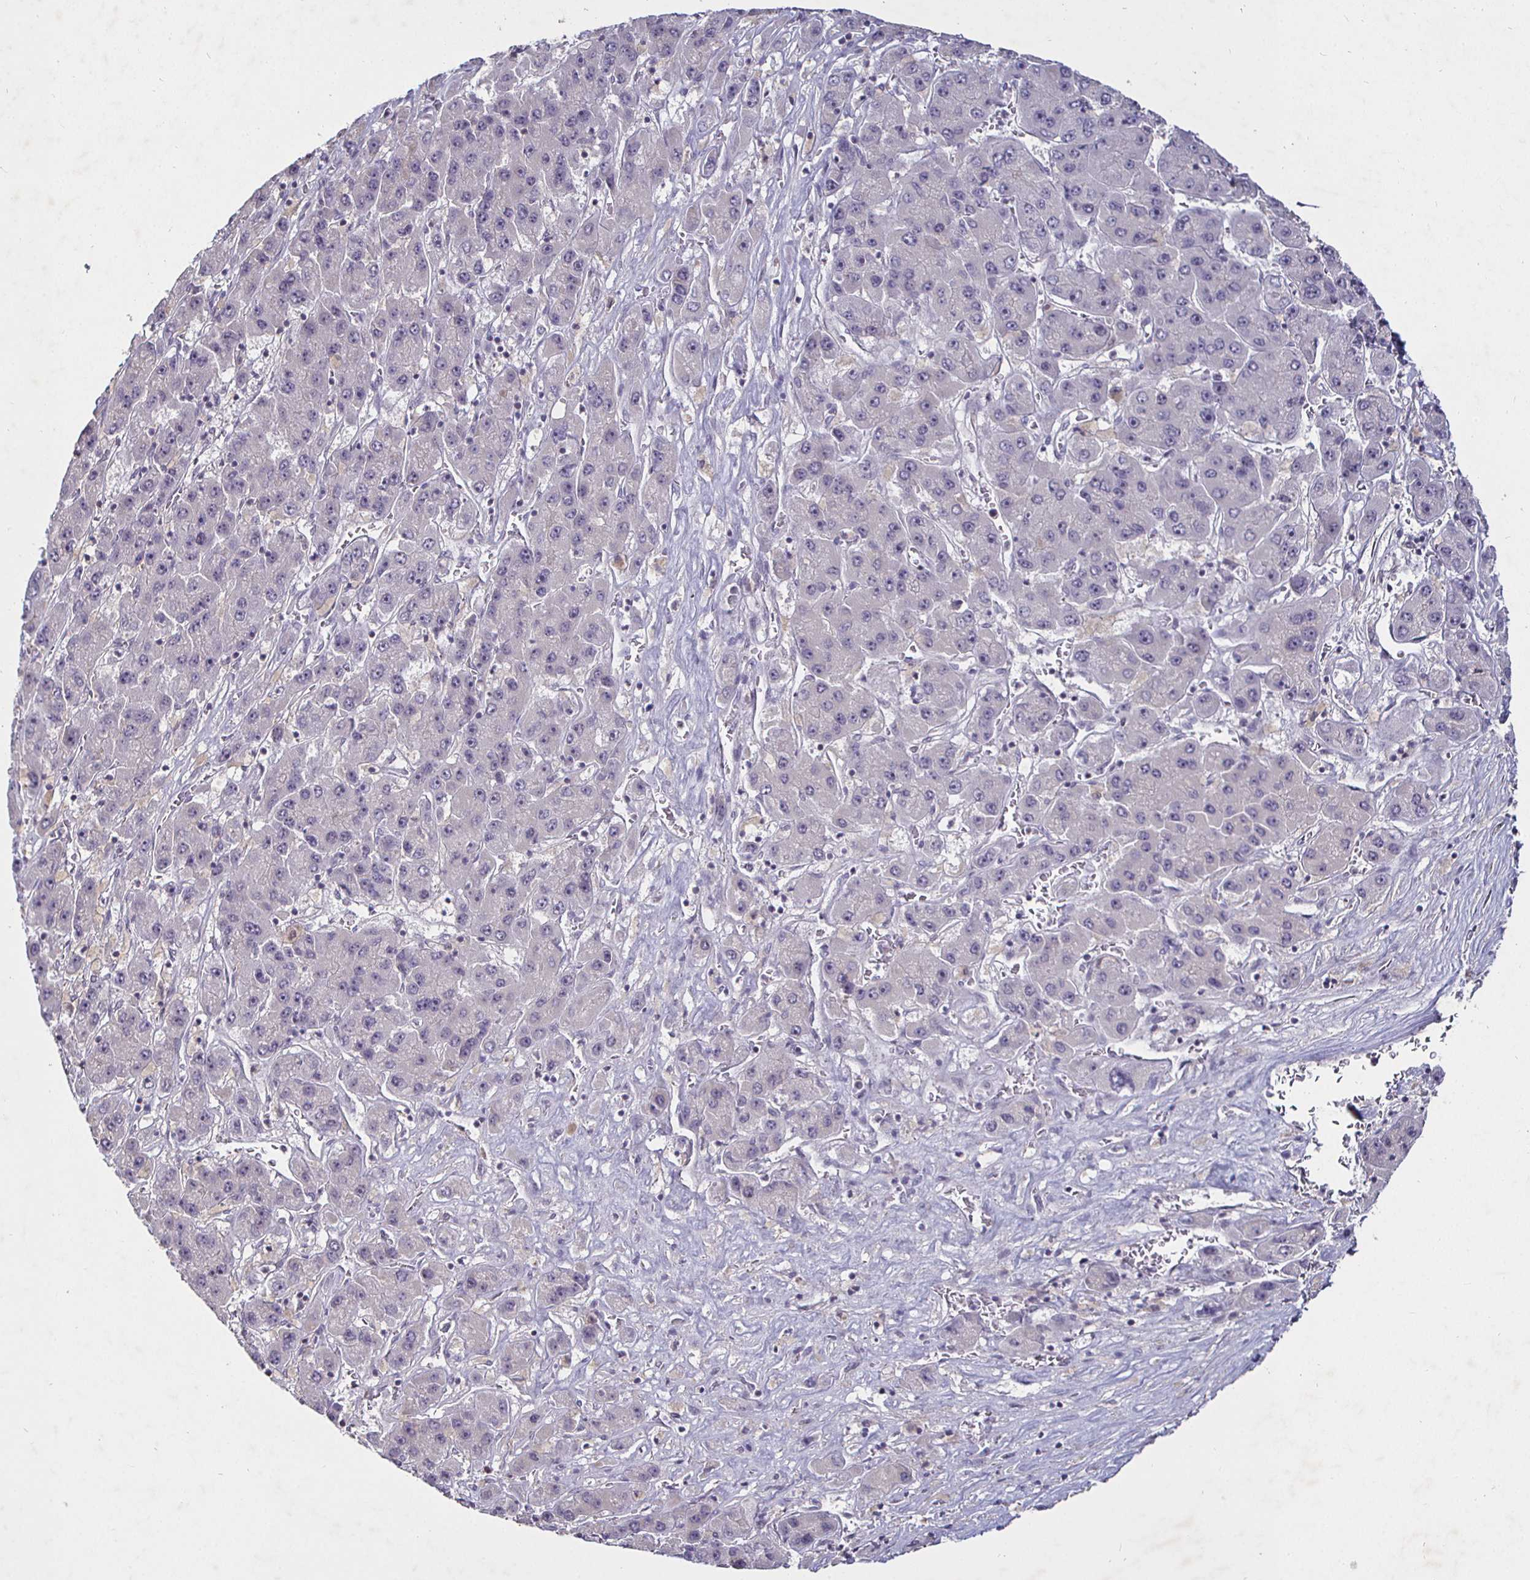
{"staining": {"intensity": "negative", "quantity": "none", "location": "none"}, "tissue": "liver cancer", "cell_type": "Tumor cells", "image_type": "cancer", "snomed": [{"axis": "morphology", "description": "Carcinoma, Hepatocellular, NOS"}, {"axis": "topography", "description": "Liver"}], "caption": "This is an IHC histopathology image of liver cancer (hepatocellular carcinoma). There is no staining in tumor cells.", "gene": "MLH1", "patient": {"sex": "female", "age": 61}}